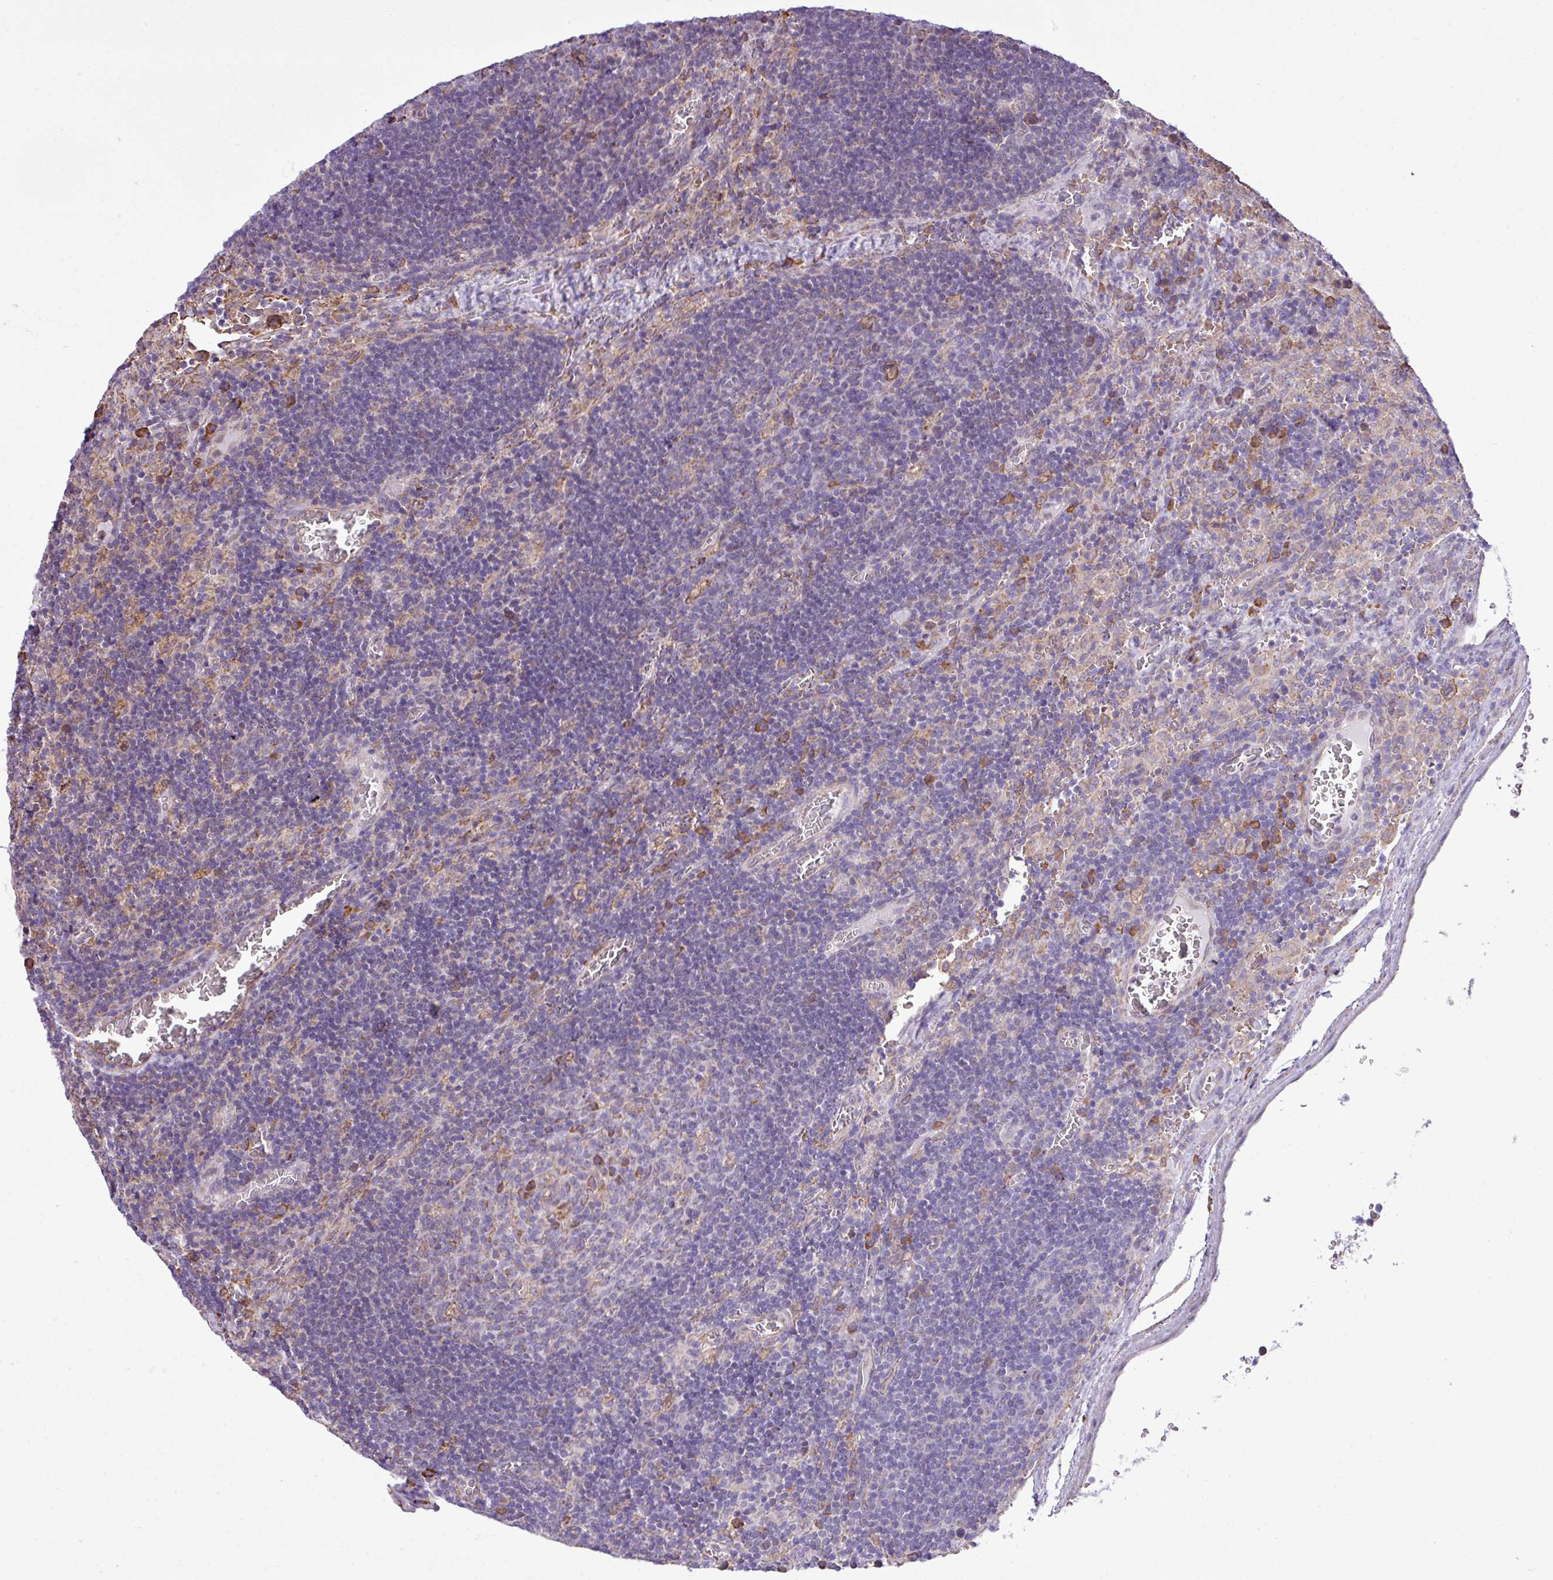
{"staining": {"intensity": "moderate", "quantity": "<25%", "location": "cytoplasmic/membranous"}, "tissue": "lymph node", "cell_type": "Germinal center cells", "image_type": "normal", "snomed": [{"axis": "morphology", "description": "Normal tissue, NOS"}, {"axis": "topography", "description": "Lymph node"}], "caption": "Protein expression analysis of benign lymph node displays moderate cytoplasmic/membranous staining in approximately <25% of germinal center cells.", "gene": "ZSCAN5A", "patient": {"sex": "male", "age": 50}}